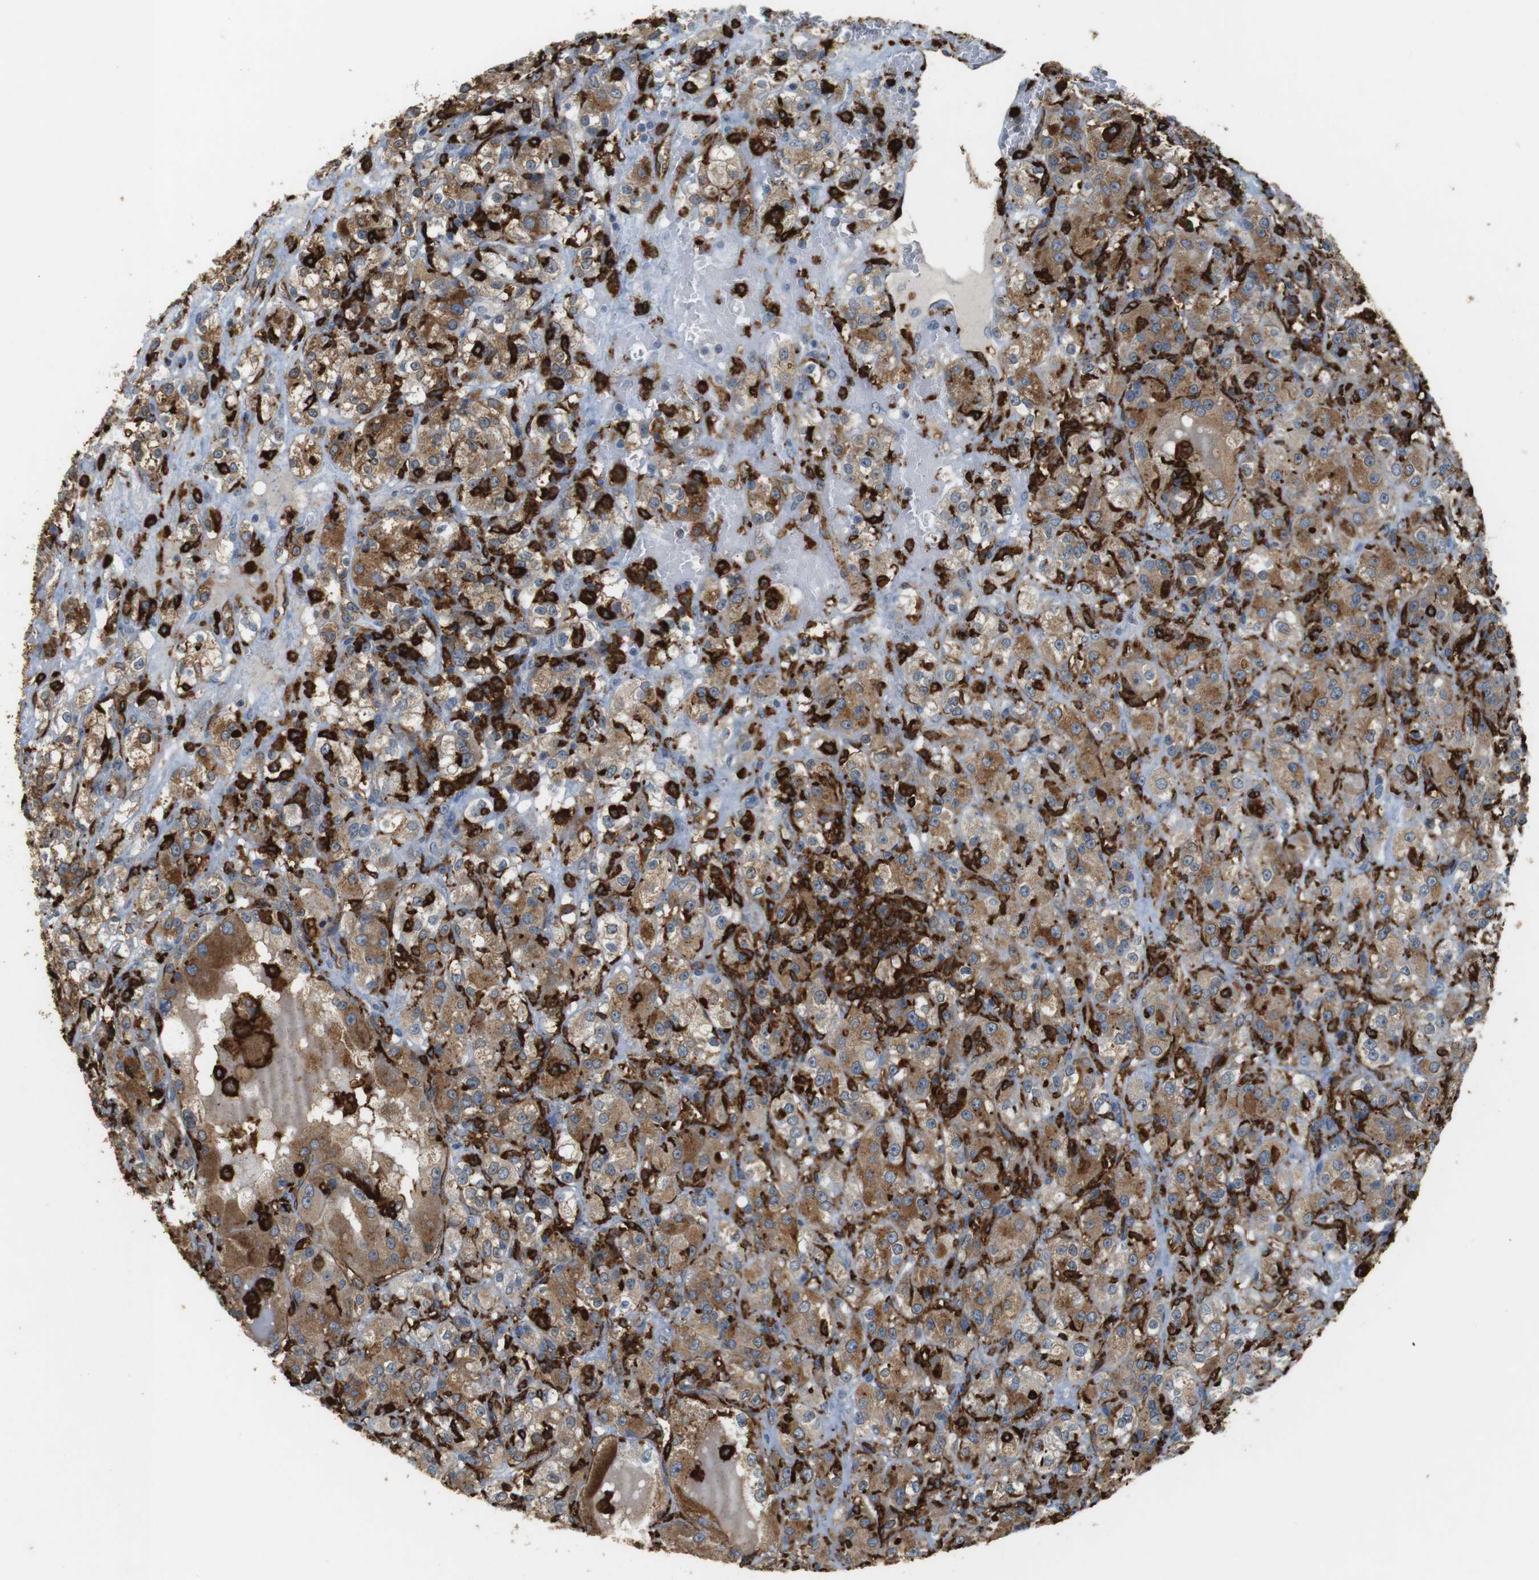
{"staining": {"intensity": "moderate", "quantity": ">75%", "location": "cytoplasmic/membranous"}, "tissue": "renal cancer", "cell_type": "Tumor cells", "image_type": "cancer", "snomed": [{"axis": "morphology", "description": "Normal tissue, NOS"}, {"axis": "morphology", "description": "Adenocarcinoma, NOS"}, {"axis": "topography", "description": "Kidney"}], "caption": "This is a histology image of immunohistochemistry staining of adenocarcinoma (renal), which shows moderate staining in the cytoplasmic/membranous of tumor cells.", "gene": "HLA-DRA", "patient": {"sex": "male", "age": 61}}